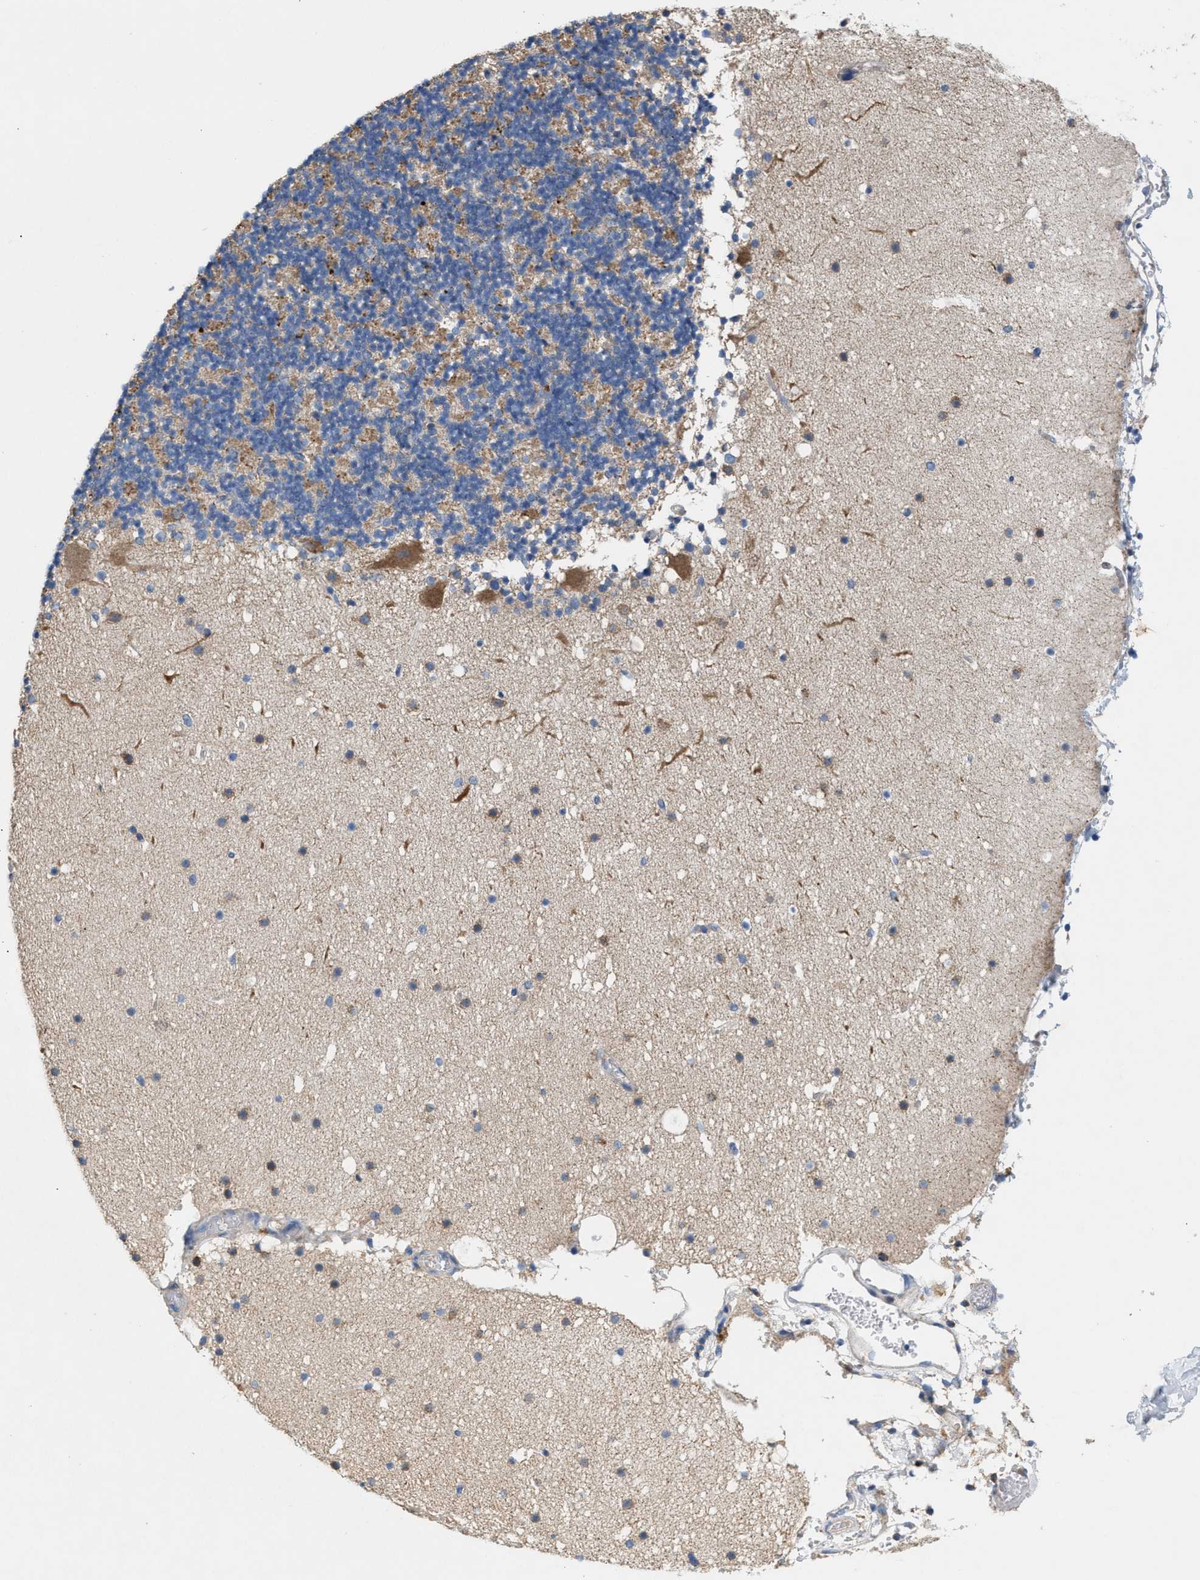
{"staining": {"intensity": "weak", "quantity": "25%-75%", "location": "cytoplasmic/membranous"}, "tissue": "cerebellum", "cell_type": "Cells in granular layer", "image_type": "normal", "snomed": [{"axis": "morphology", "description": "Normal tissue, NOS"}, {"axis": "topography", "description": "Cerebellum"}], "caption": "DAB (3,3'-diaminobenzidine) immunohistochemical staining of normal human cerebellum reveals weak cytoplasmic/membranous protein staining in approximately 25%-75% of cells in granular layer.", "gene": "DYNC2I1", "patient": {"sex": "male", "age": 57}}